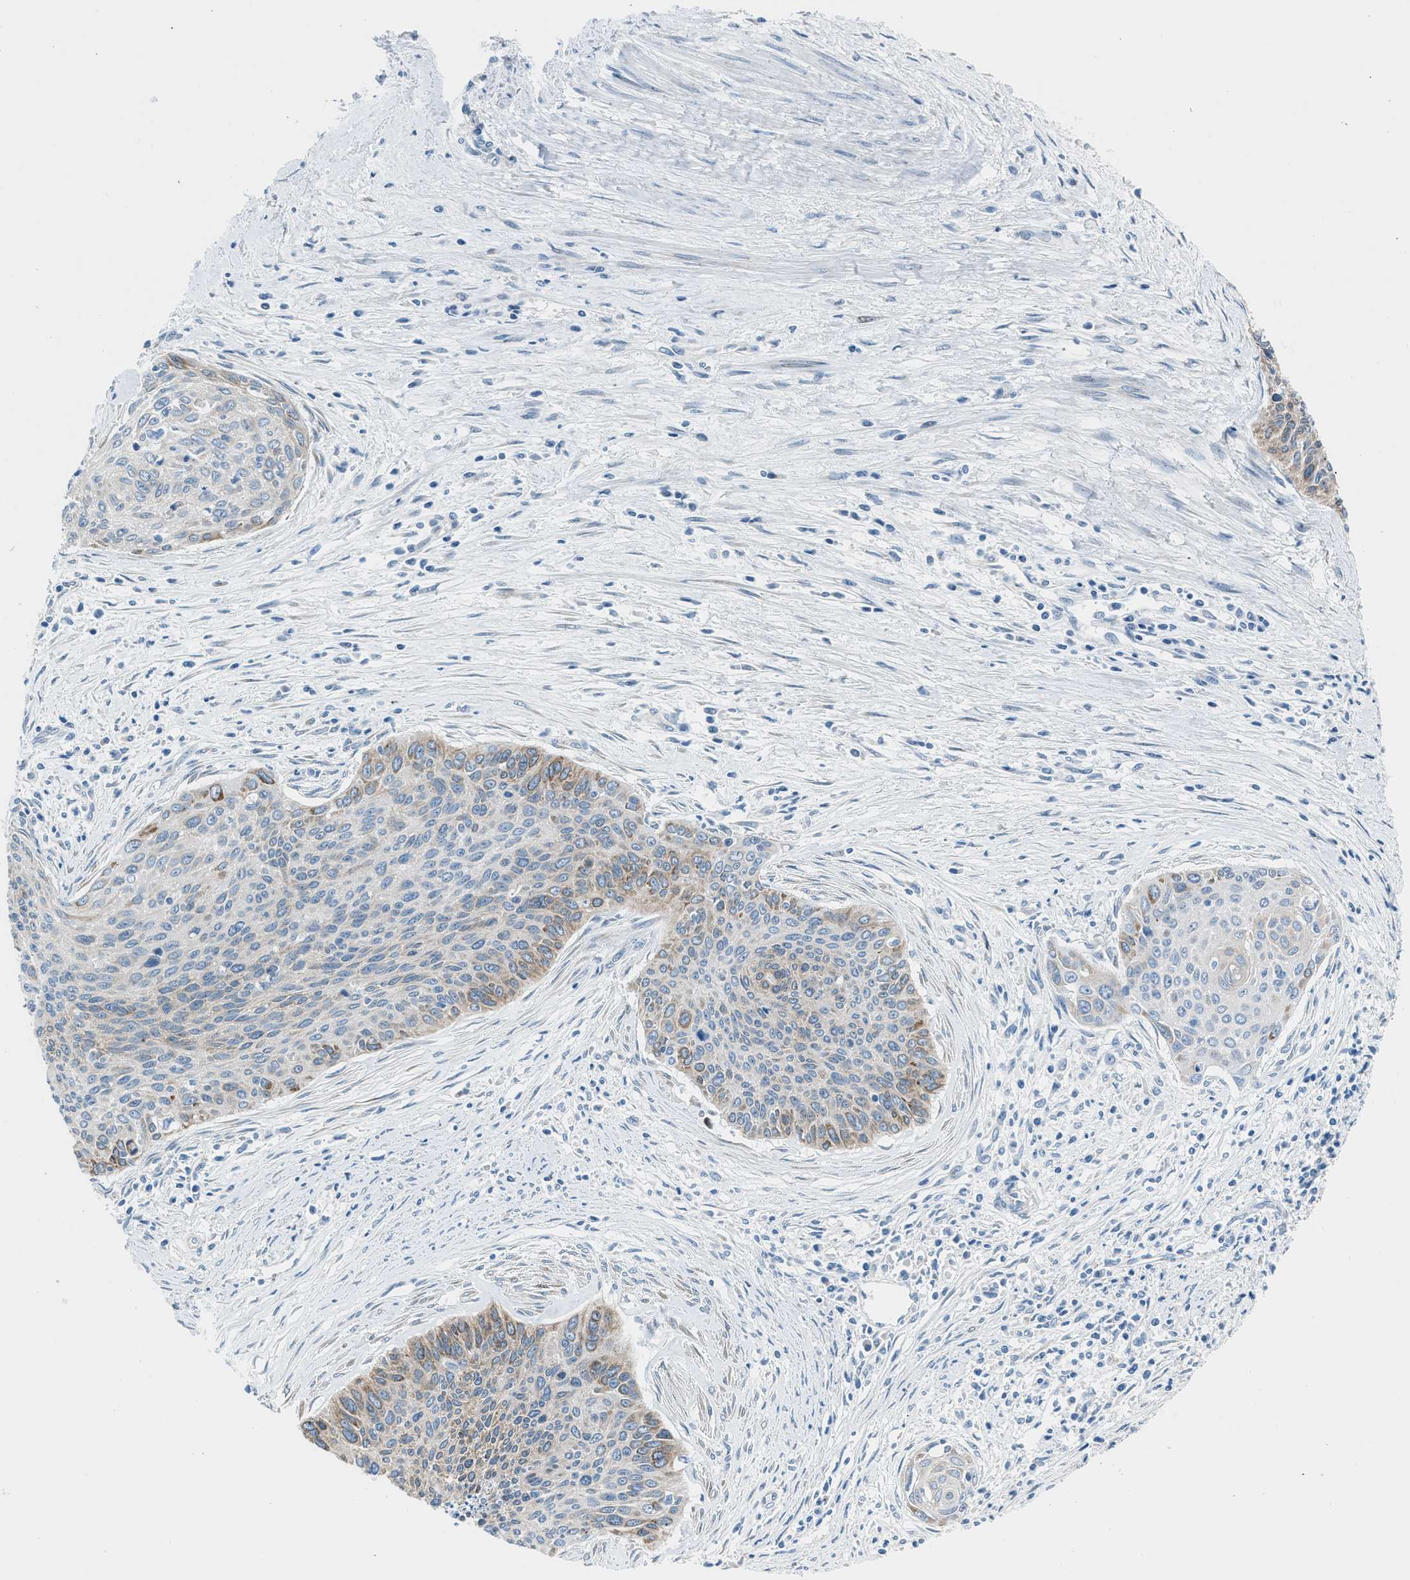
{"staining": {"intensity": "moderate", "quantity": "<25%", "location": "cytoplasmic/membranous"}, "tissue": "cervical cancer", "cell_type": "Tumor cells", "image_type": "cancer", "snomed": [{"axis": "morphology", "description": "Squamous cell carcinoma, NOS"}, {"axis": "topography", "description": "Cervix"}], "caption": "The micrograph reveals a brown stain indicating the presence of a protein in the cytoplasmic/membranous of tumor cells in cervical squamous cell carcinoma.", "gene": "RNF41", "patient": {"sex": "female", "age": 55}}